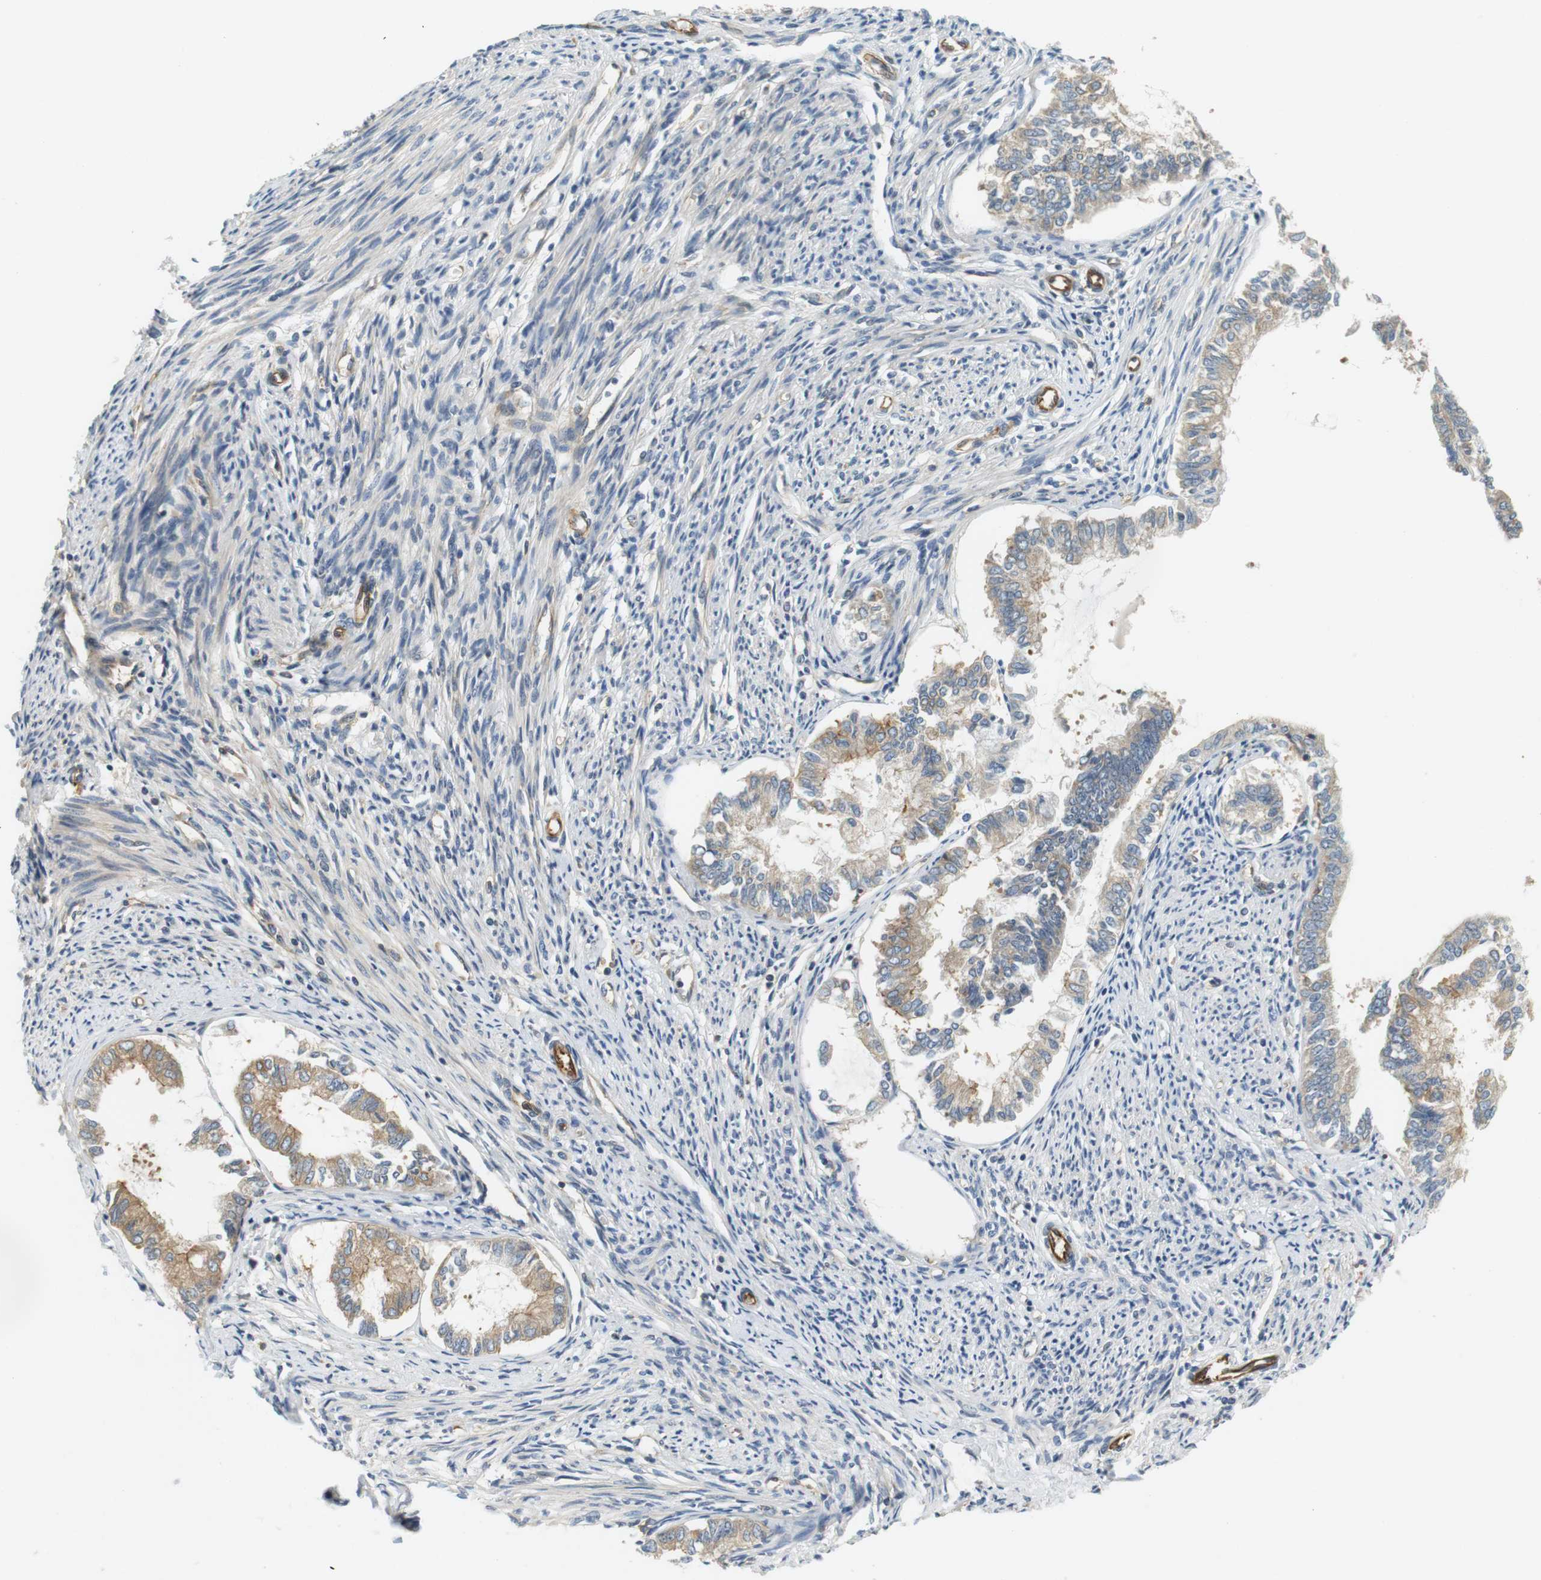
{"staining": {"intensity": "weak", "quantity": "25%-75%", "location": "cytoplasmic/membranous"}, "tissue": "endometrial cancer", "cell_type": "Tumor cells", "image_type": "cancer", "snomed": [{"axis": "morphology", "description": "Adenocarcinoma, NOS"}, {"axis": "topography", "description": "Endometrium"}], "caption": "Weak cytoplasmic/membranous staining for a protein is present in approximately 25%-75% of tumor cells of endometrial adenocarcinoma using immunohistochemistry.", "gene": "SH3GLB1", "patient": {"sex": "female", "age": 86}}